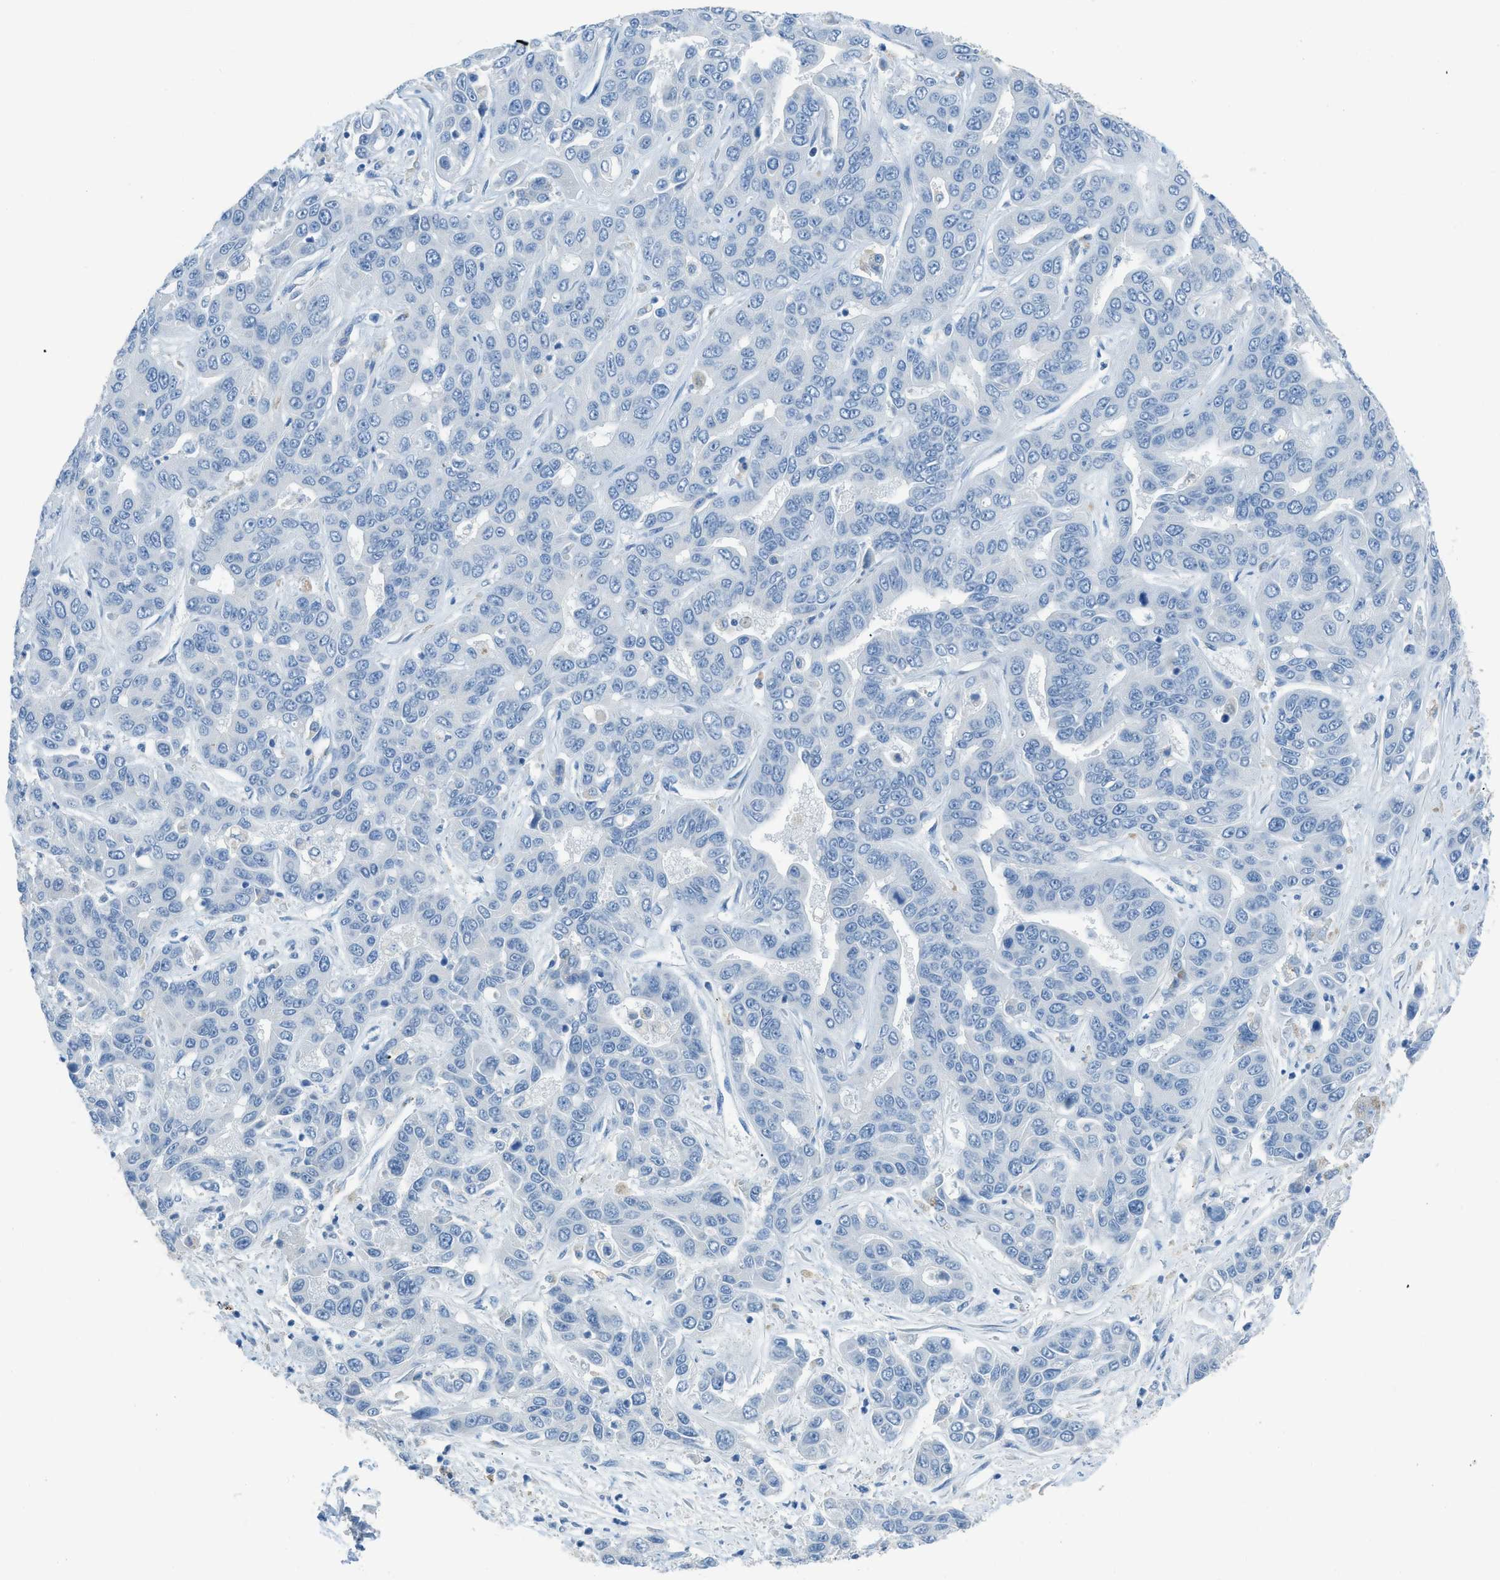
{"staining": {"intensity": "negative", "quantity": "none", "location": "none"}, "tissue": "liver cancer", "cell_type": "Tumor cells", "image_type": "cancer", "snomed": [{"axis": "morphology", "description": "Cholangiocarcinoma"}, {"axis": "topography", "description": "Liver"}], "caption": "High magnification brightfield microscopy of liver cholangiocarcinoma stained with DAB (3,3'-diaminobenzidine) (brown) and counterstained with hematoxylin (blue): tumor cells show no significant staining.", "gene": "ACAN", "patient": {"sex": "female", "age": 52}}